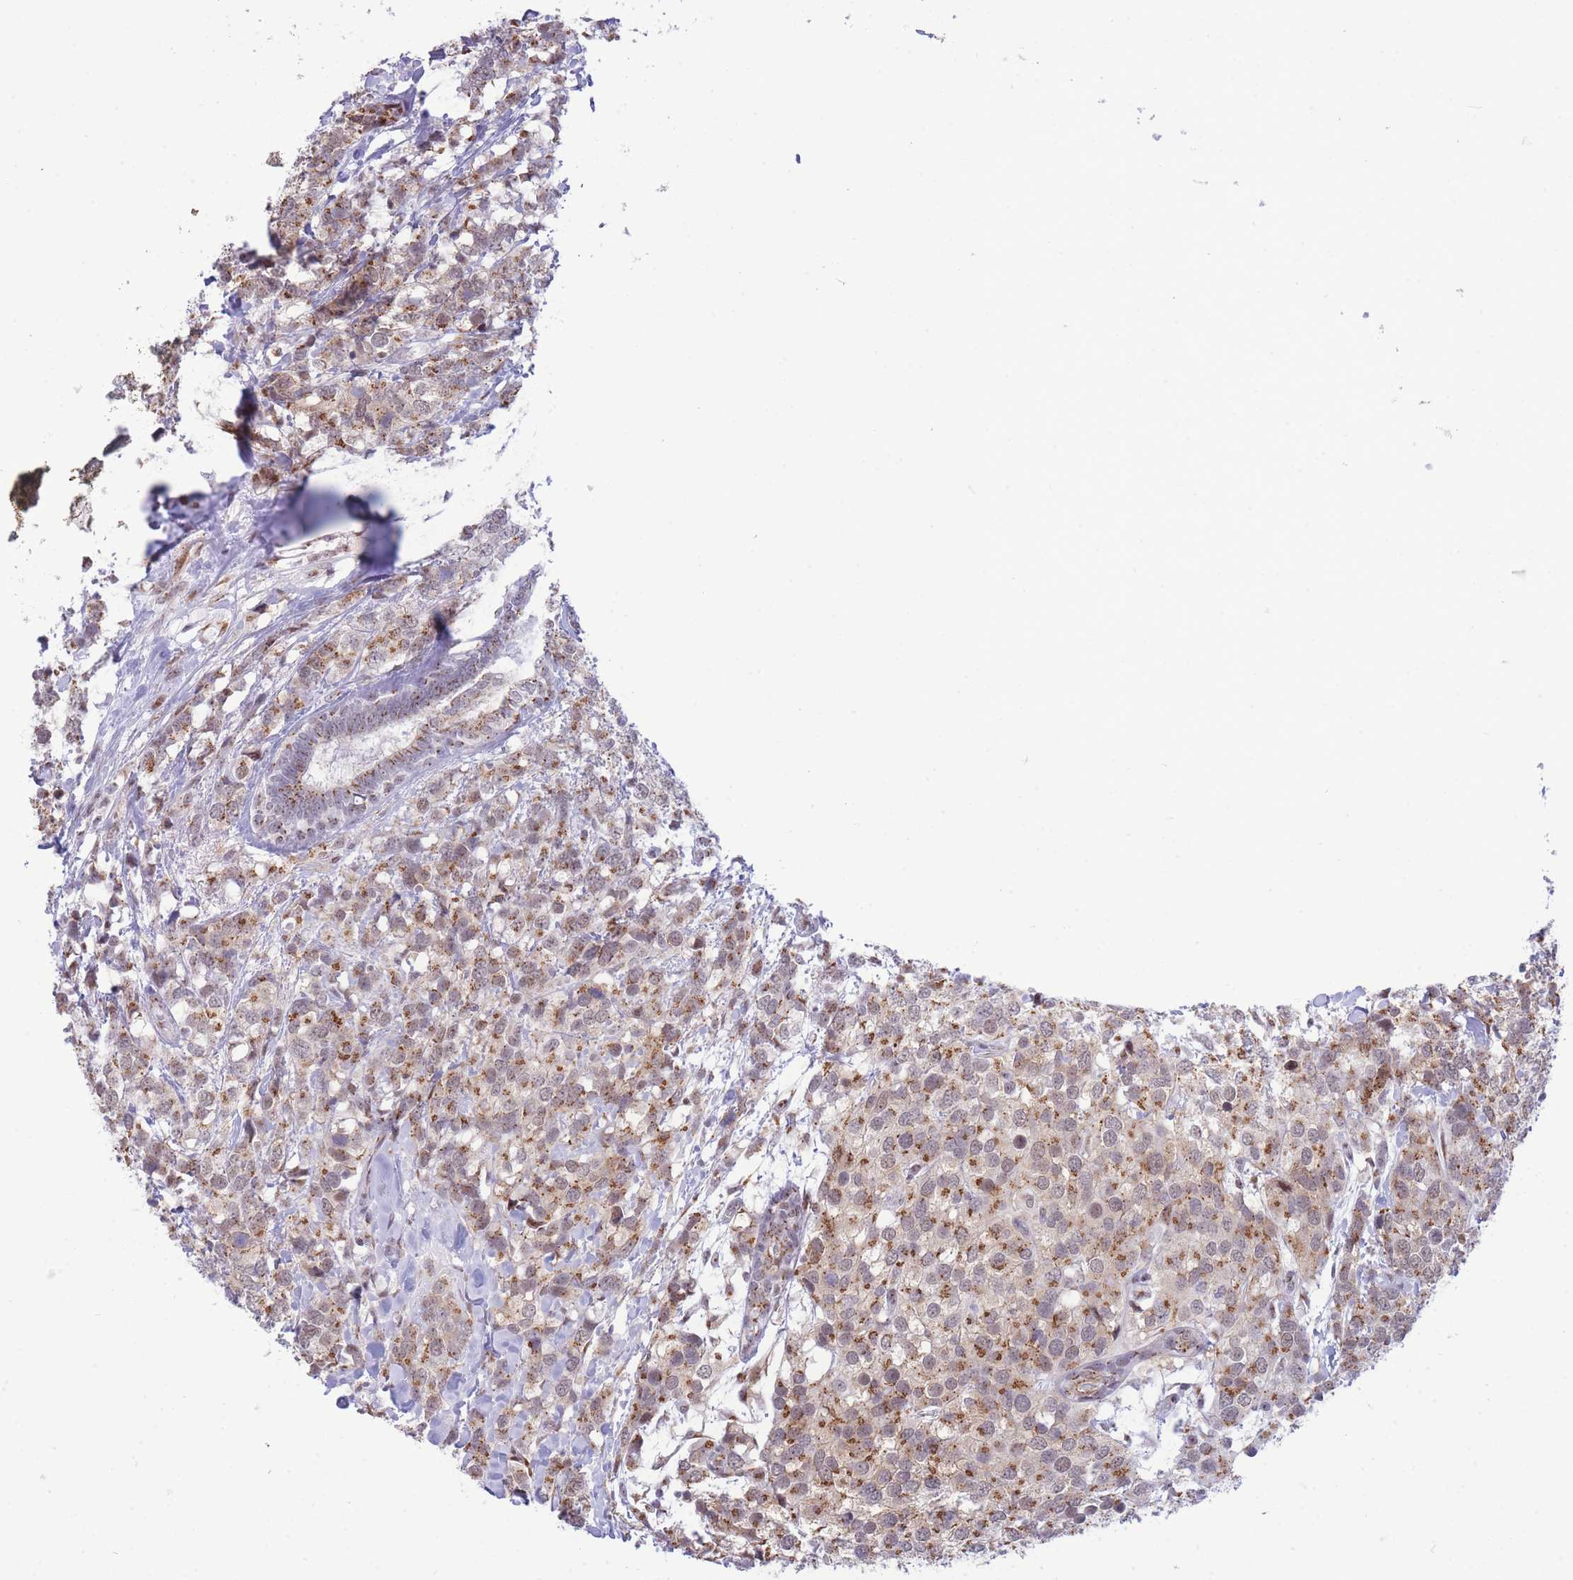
{"staining": {"intensity": "moderate", "quantity": ">75%", "location": "cytoplasmic/membranous,nuclear"}, "tissue": "breast cancer", "cell_type": "Tumor cells", "image_type": "cancer", "snomed": [{"axis": "morphology", "description": "Lobular carcinoma"}, {"axis": "topography", "description": "Breast"}], "caption": "Approximately >75% of tumor cells in human lobular carcinoma (breast) show moderate cytoplasmic/membranous and nuclear protein expression as visualized by brown immunohistochemical staining.", "gene": "INO80C", "patient": {"sex": "female", "age": 59}}